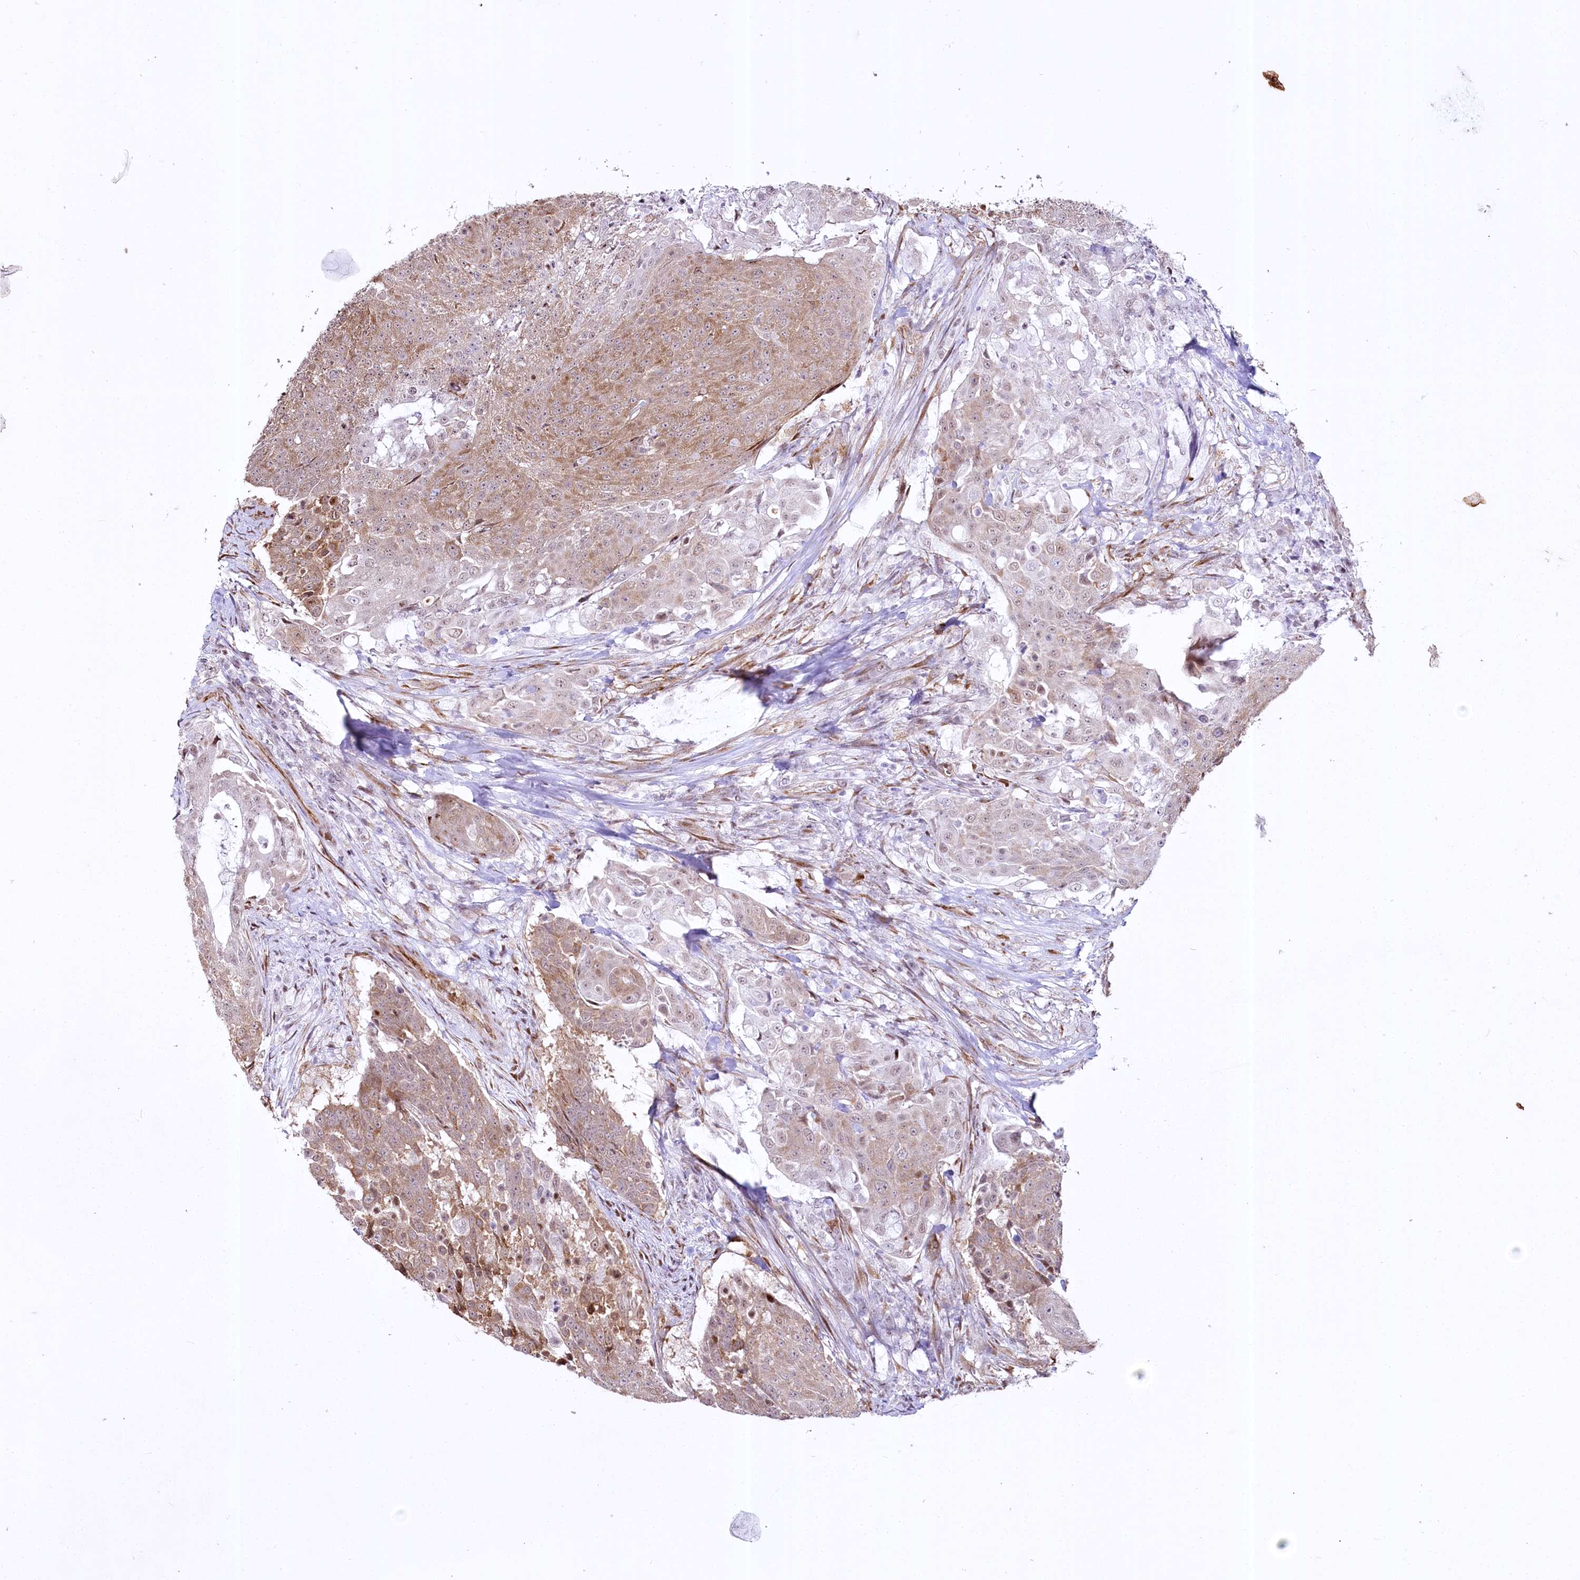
{"staining": {"intensity": "moderate", "quantity": "25%-75%", "location": "cytoplasmic/membranous"}, "tissue": "urothelial cancer", "cell_type": "Tumor cells", "image_type": "cancer", "snomed": [{"axis": "morphology", "description": "Urothelial carcinoma, High grade"}, {"axis": "topography", "description": "Urinary bladder"}], "caption": "Protein staining displays moderate cytoplasmic/membranous expression in about 25%-75% of tumor cells in high-grade urothelial carcinoma.", "gene": "YBX3", "patient": {"sex": "female", "age": 63}}